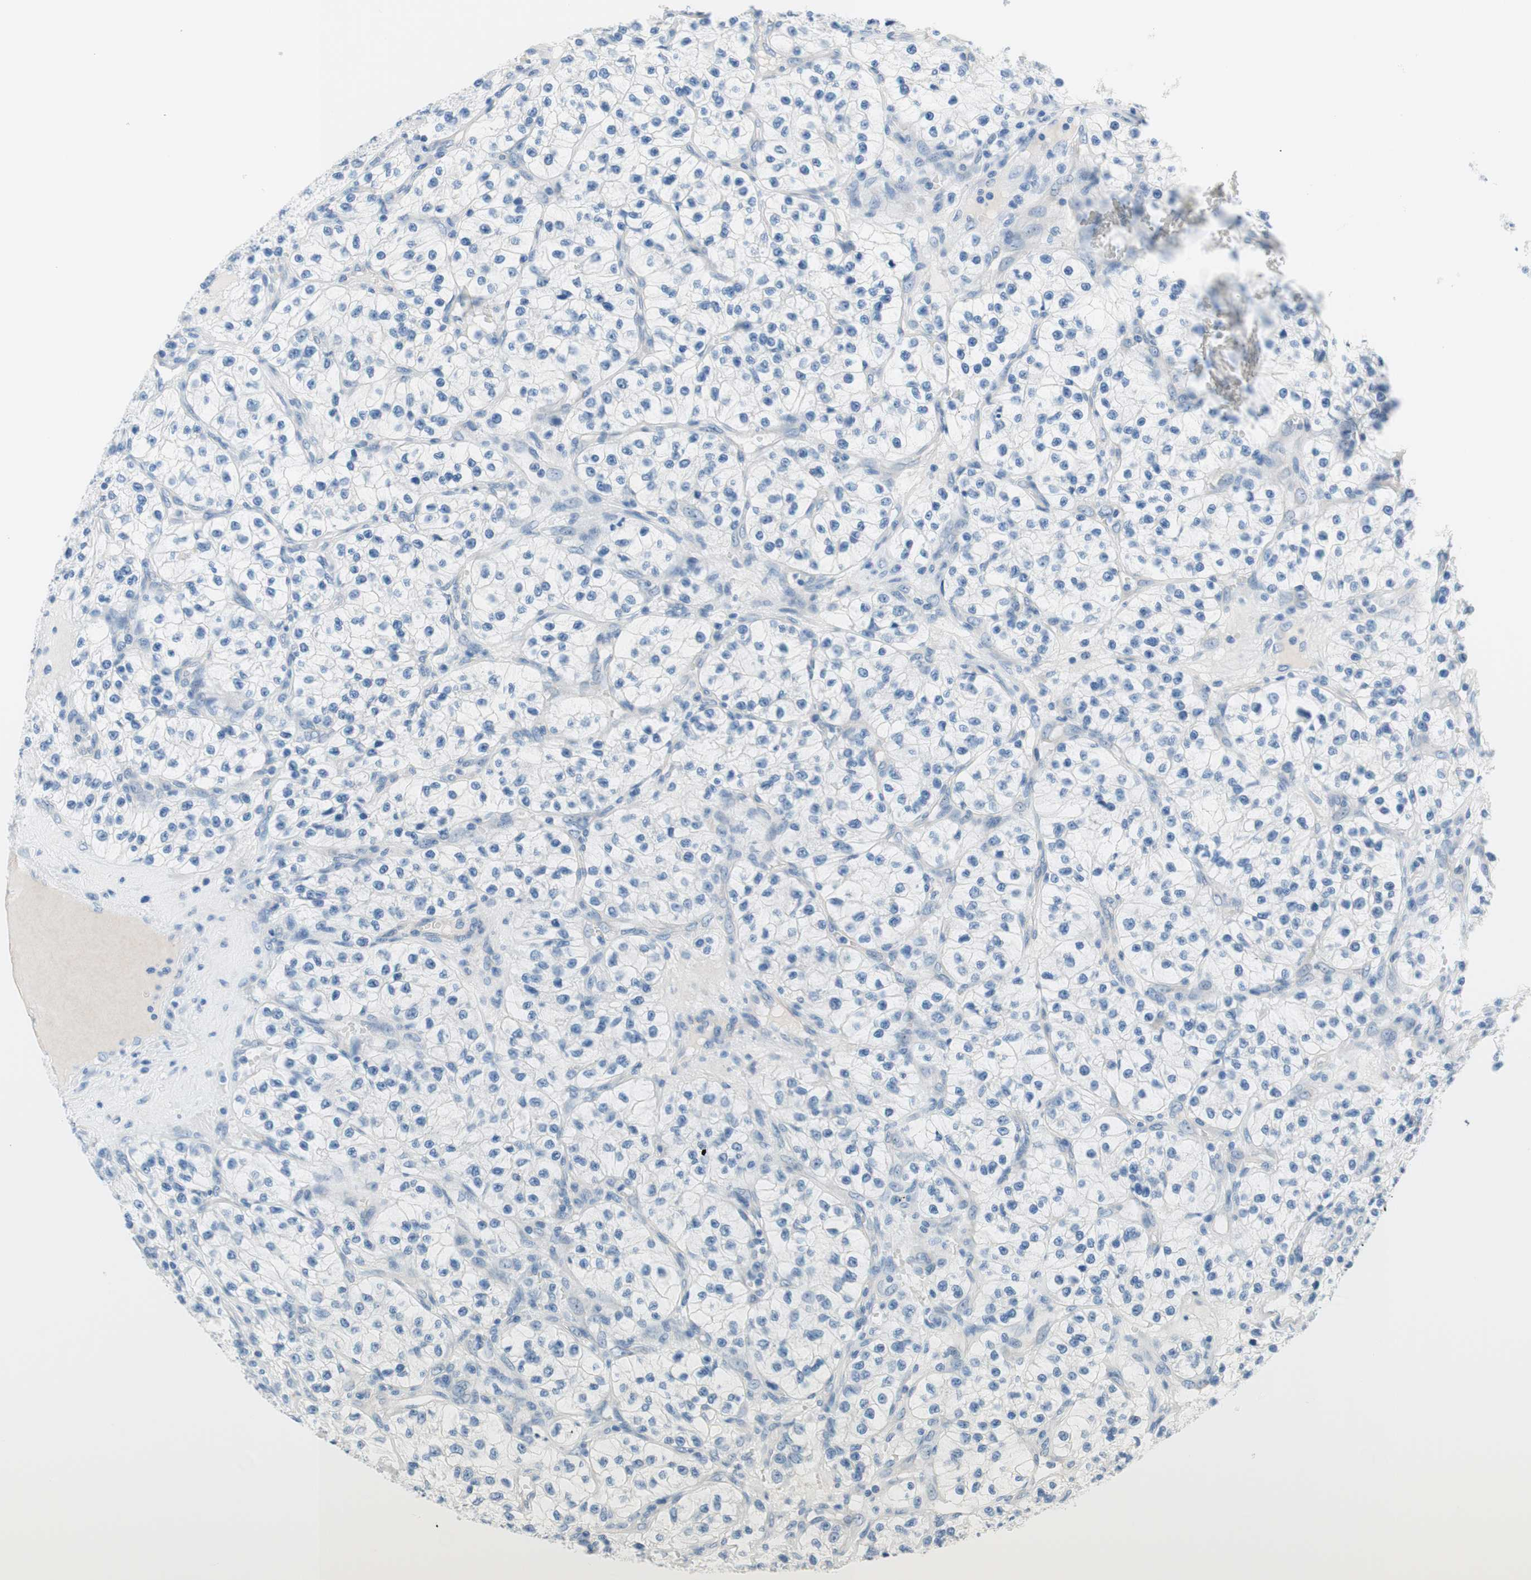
{"staining": {"intensity": "negative", "quantity": "none", "location": "none"}, "tissue": "renal cancer", "cell_type": "Tumor cells", "image_type": "cancer", "snomed": [{"axis": "morphology", "description": "Adenocarcinoma, NOS"}, {"axis": "topography", "description": "Kidney"}], "caption": "Immunohistochemistry histopathology image of neoplastic tissue: renal adenocarcinoma stained with DAB exhibits no significant protein staining in tumor cells.", "gene": "PASD1", "patient": {"sex": "female", "age": 57}}